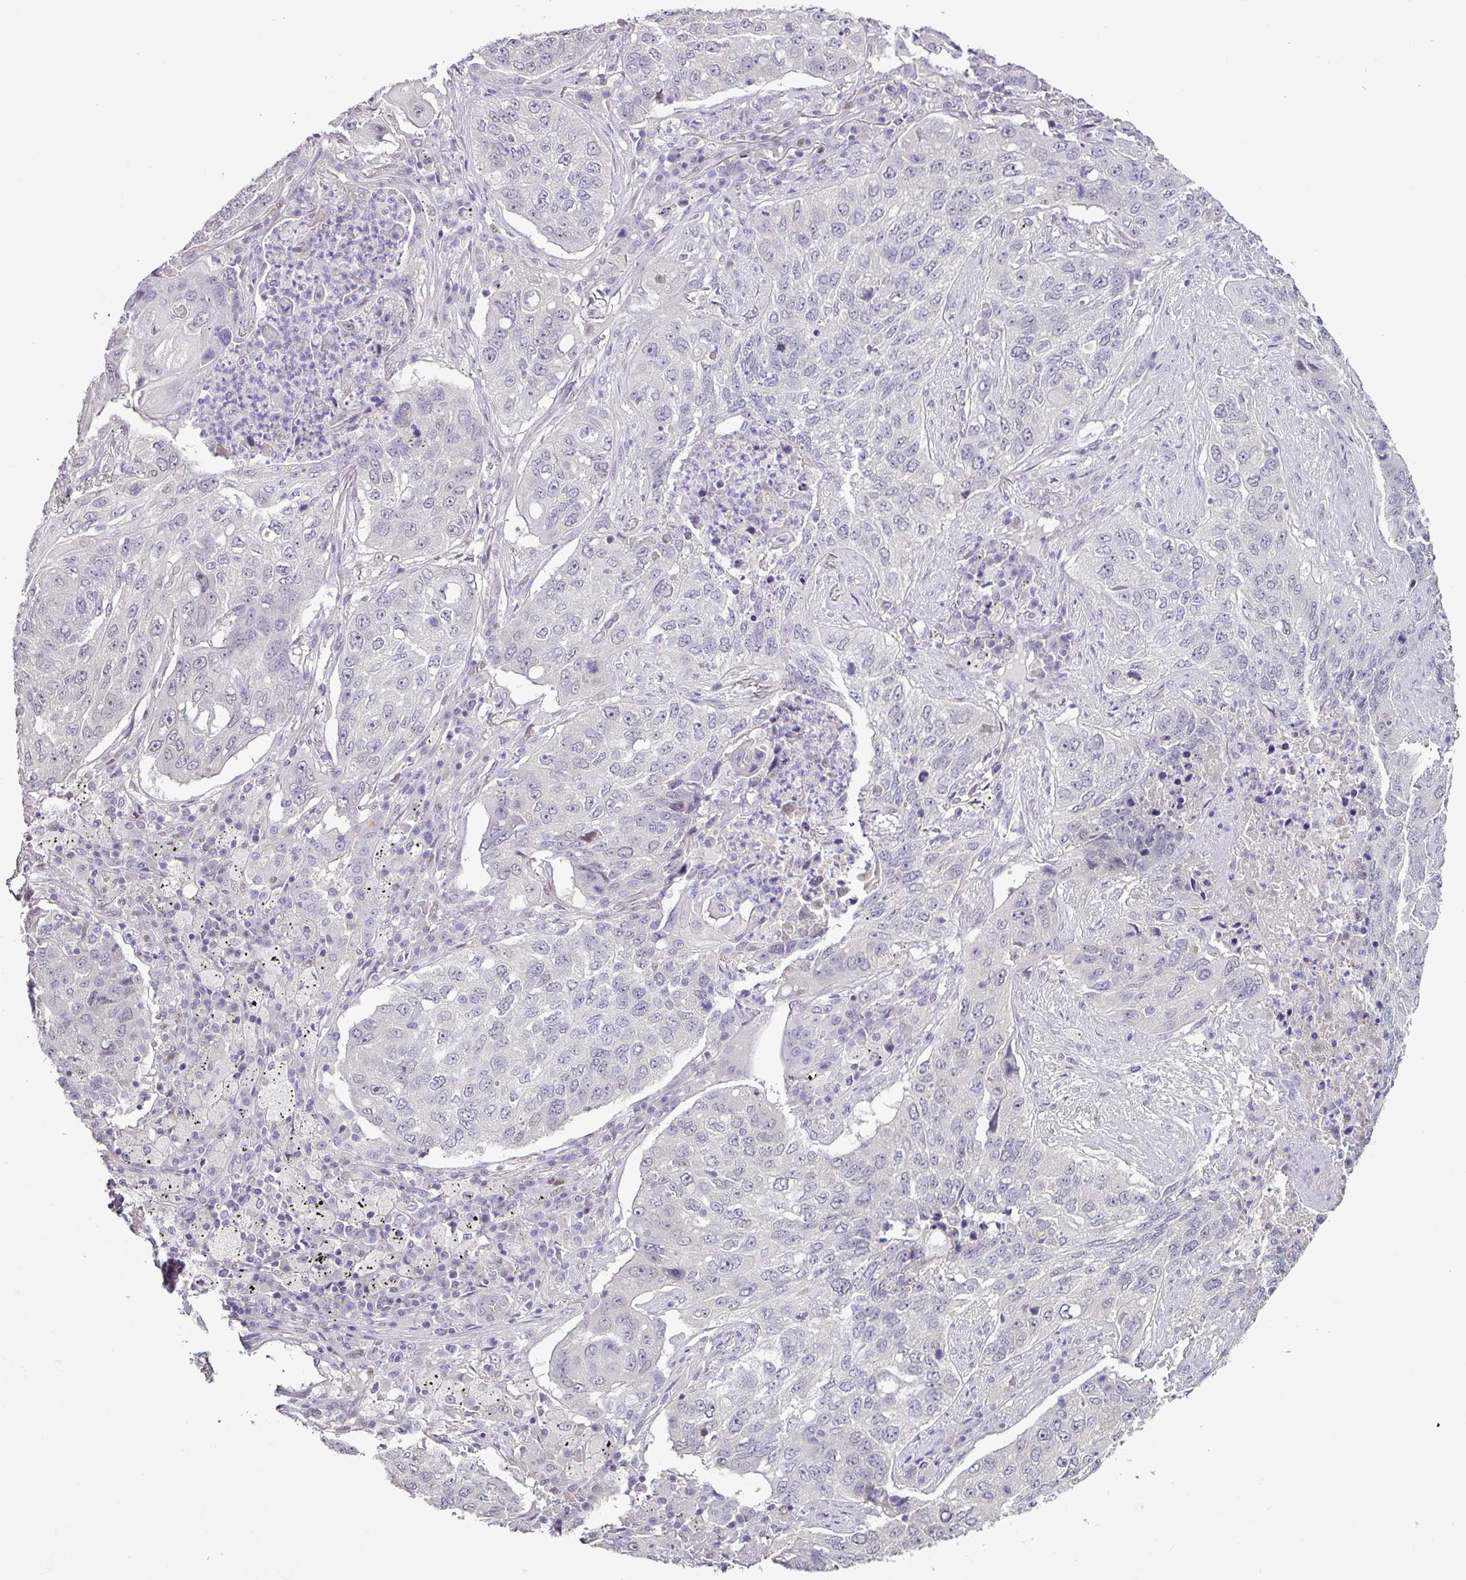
{"staining": {"intensity": "negative", "quantity": "none", "location": "none"}, "tissue": "lung cancer", "cell_type": "Tumor cells", "image_type": "cancer", "snomed": [{"axis": "morphology", "description": "Squamous cell carcinoma, NOS"}, {"axis": "topography", "description": "Lung"}], "caption": "Immunohistochemical staining of human squamous cell carcinoma (lung) shows no significant positivity in tumor cells.", "gene": "ELK1", "patient": {"sex": "female", "age": 63}}